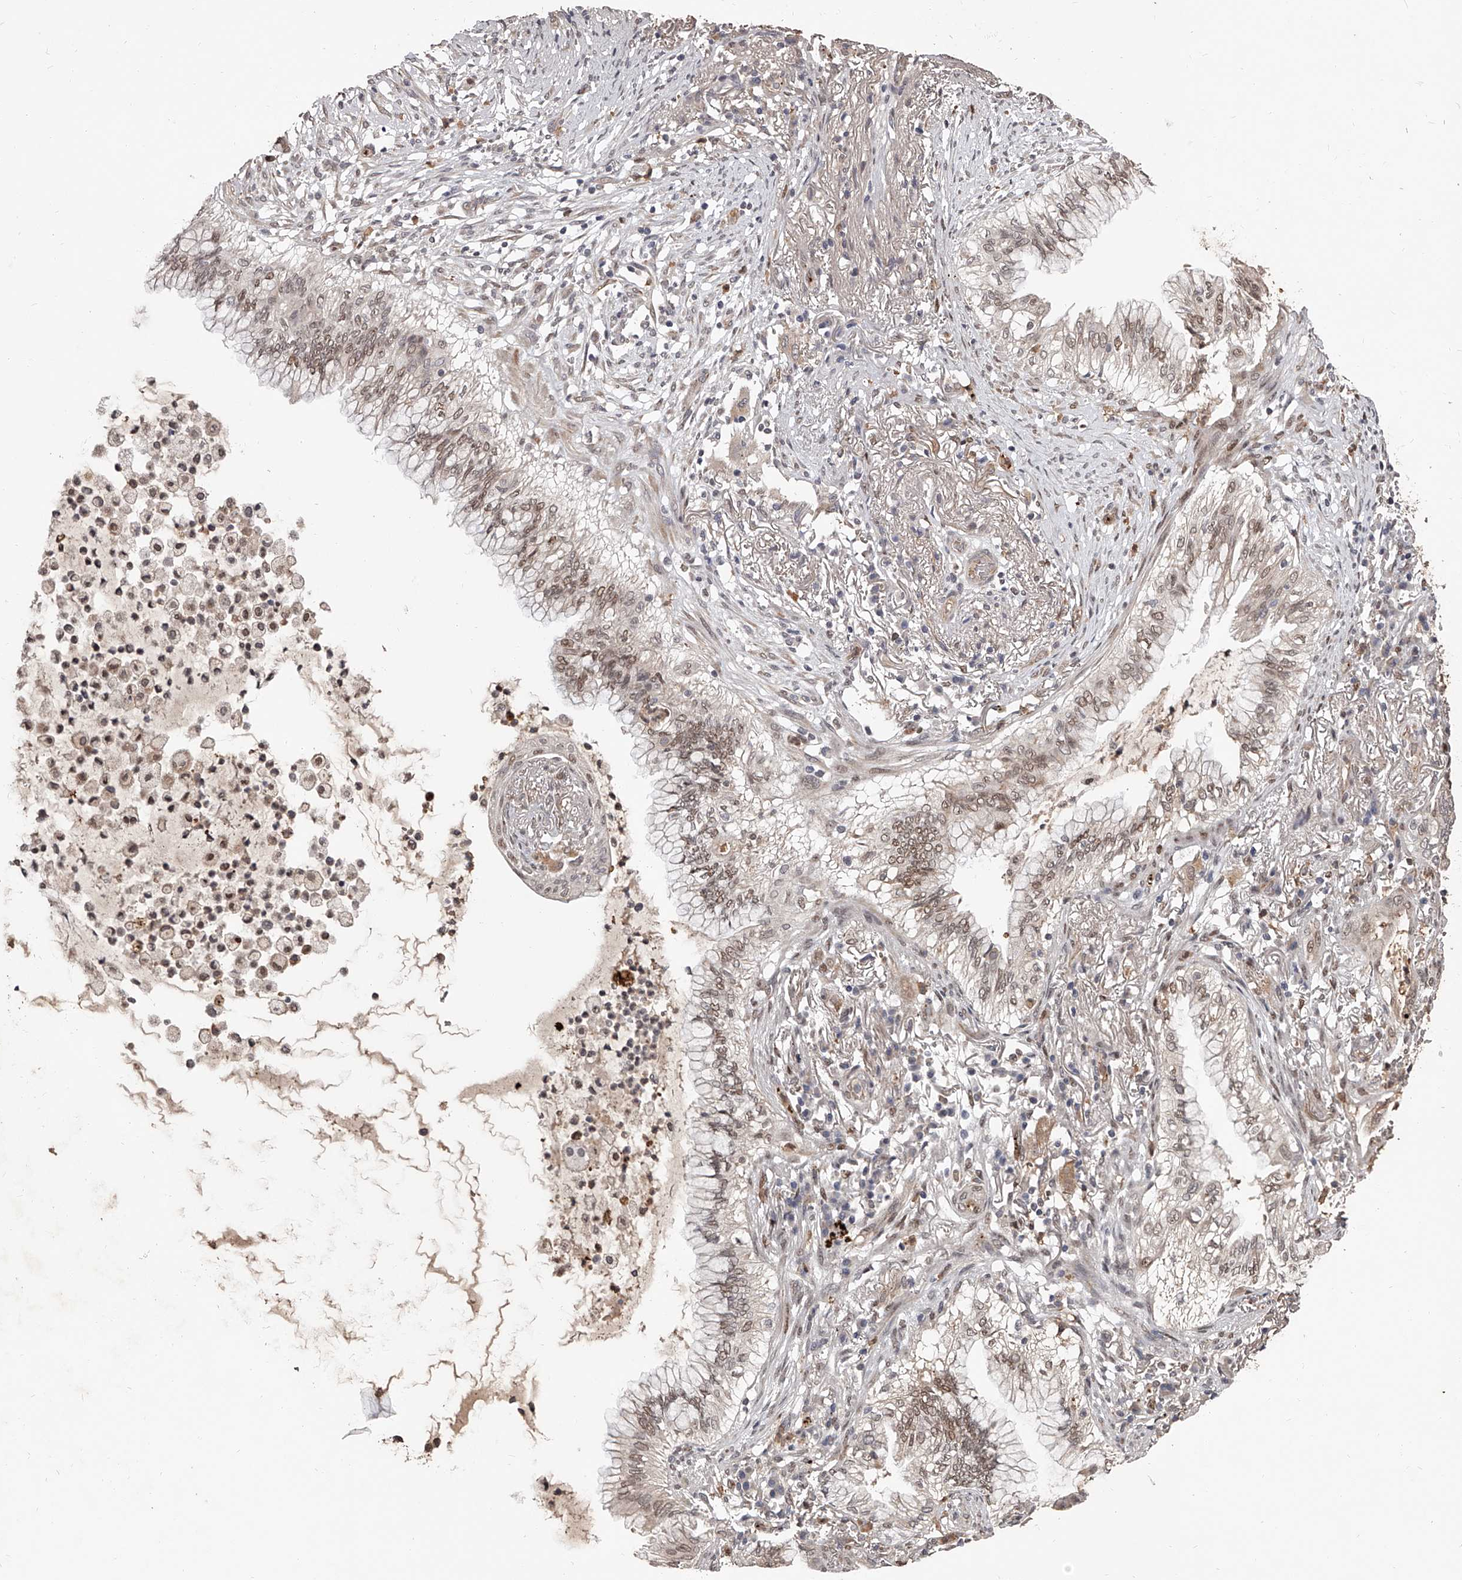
{"staining": {"intensity": "moderate", "quantity": ">75%", "location": "nuclear"}, "tissue": "lung cancer", "cell_type": "Tumor cells", "image_type": "cancer", "snomed": [{"axis": "morphology", "description": "Adenocarcinoma, NOS"}, {"axis": "topography", "description": "Lung"}], "caption": "Human lung cancer stained for a protein (brown) demonstrates moderate nuclear positive expression in about >75% of tumor cells.", "gene": "URGCP", "patient": {"sex": "female", "age": 70}}